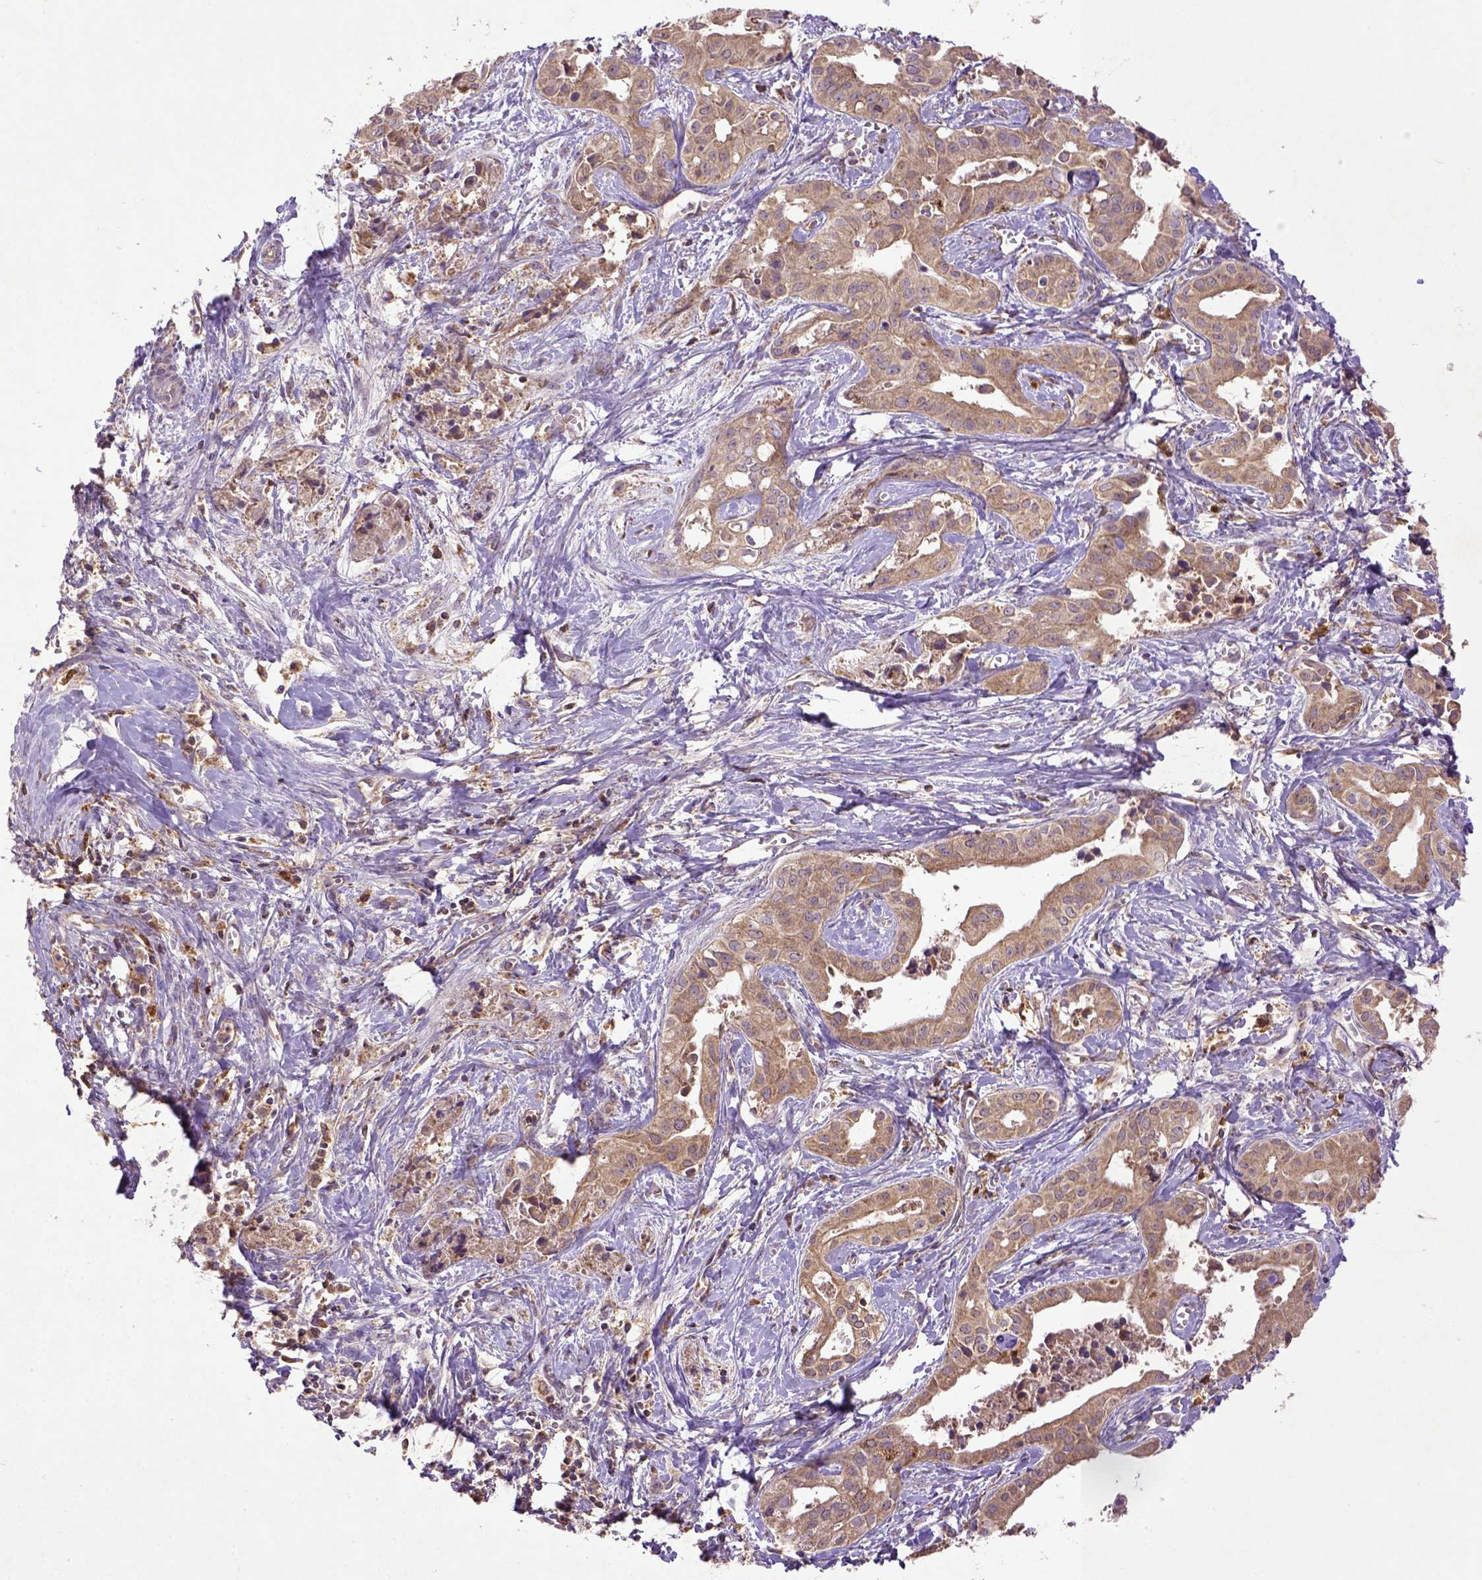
{"staining": {"intensity": "moderate", "quantity": ">75%", "location": "cytoplasmic/membranous"}, "tissue": "liver cancer", "cell_type": "Tumor cells", "image_type": "cancer", "snomed": [{"axis": "morphology", "description": "Cholangiocarcinoma"}, {"axis": "topography", "description": "Liver"}], "caption": "The image shows staining of liver cholangiocarcinoma, revealing moderate cytoplasmic/membranous protein staining (brown color) within tumor cells.", "gene": "MT-CO1", "patient": {"sex": "female", "age": 65}}